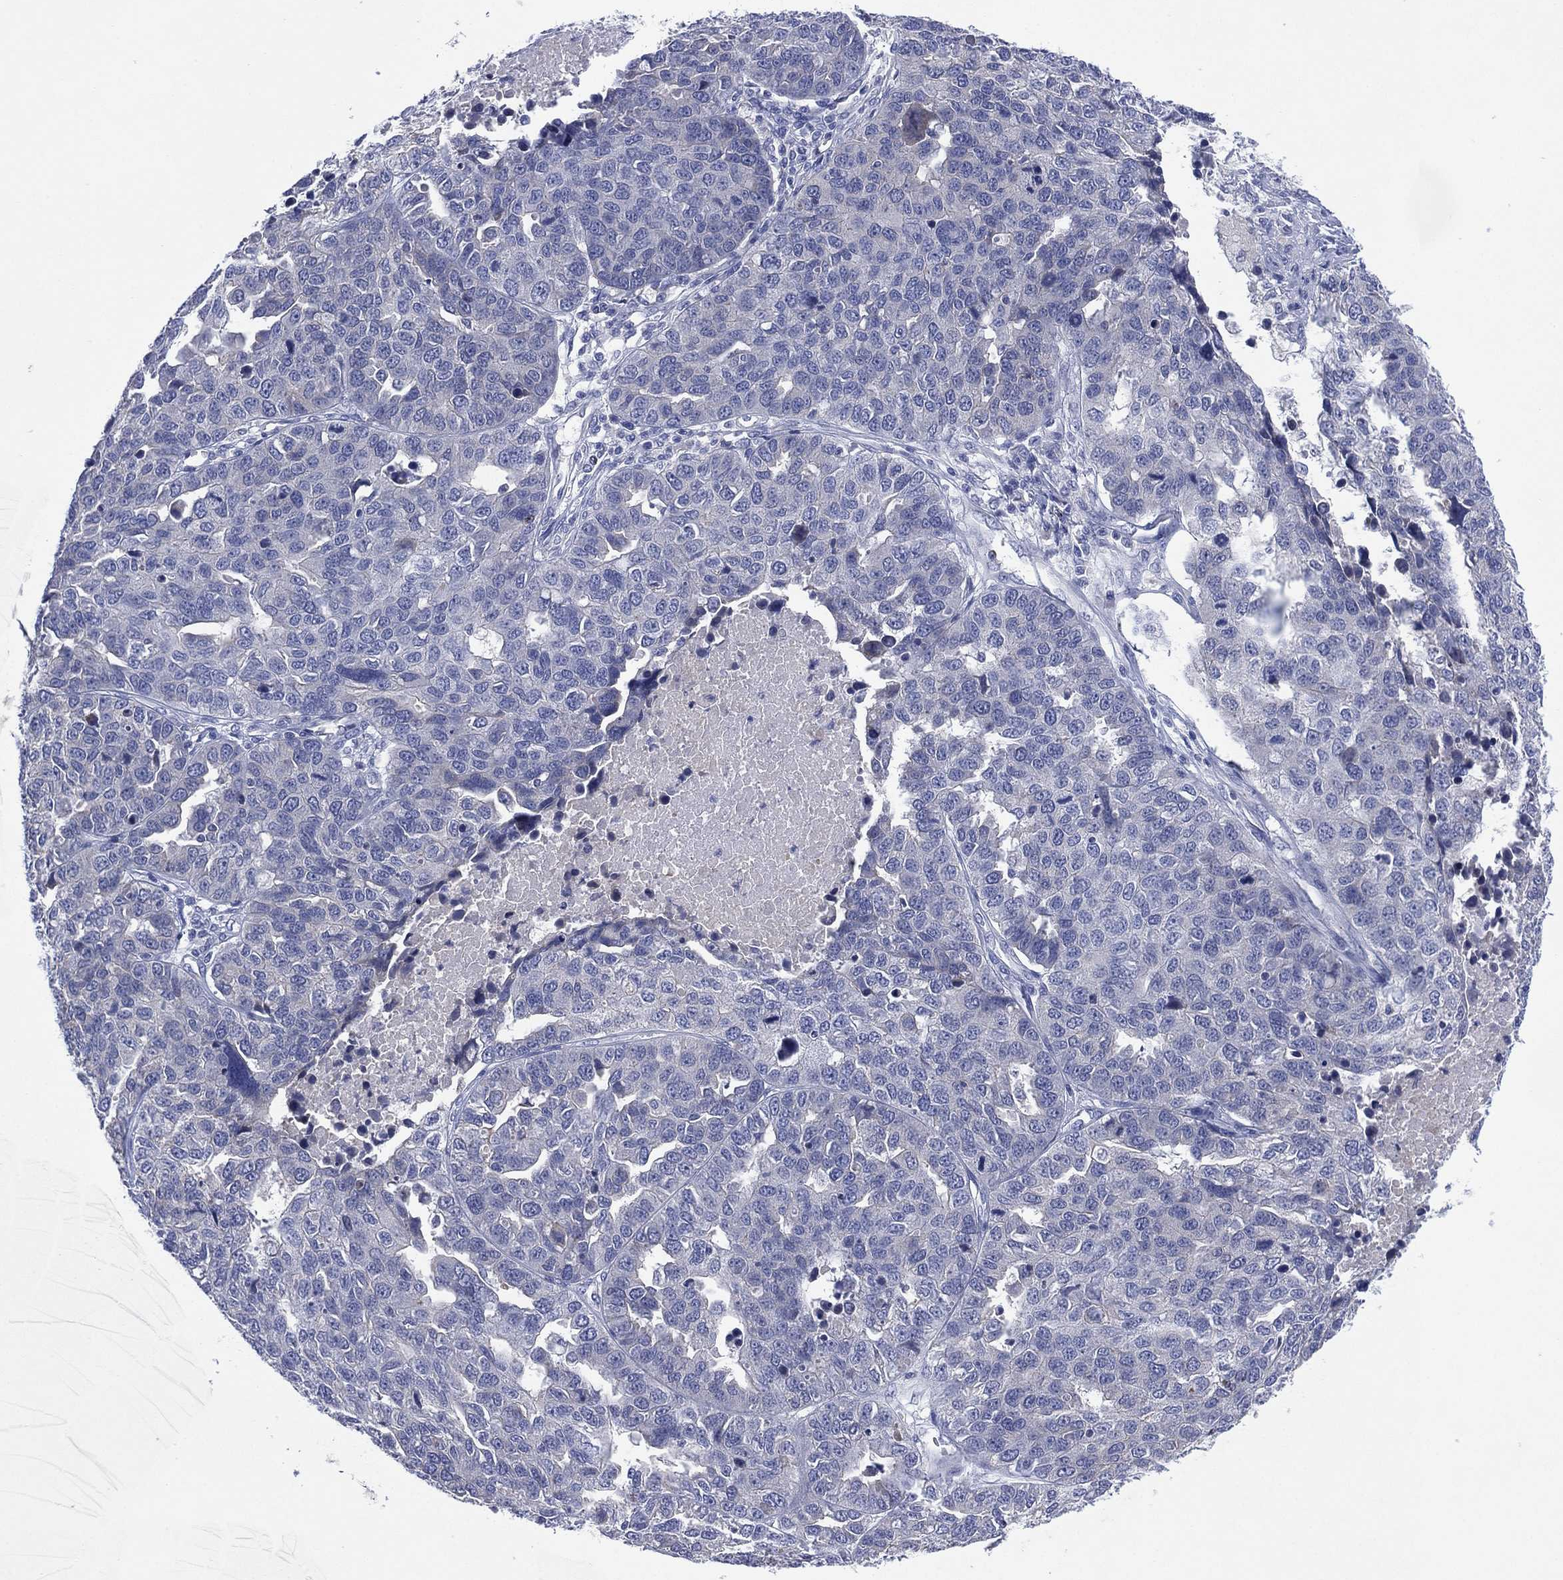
{"staining": {"intensity": "negative", "quantity": "none", "location": "none"}, "tissue": "ovarian cancer", "cell_type": "Tumor cells", "image_type": "cancer", "snomed": [{"axis": "morphology", "description": "Cystadenocarcinoma, serous, NOS"}, {"axis": "topography", "description": "Ovary"}], "caption": "An IHC micrograph of ovarian serous cystadenocarcinoma is shown. There is no staining in tumor cells of ovarian serous cystadenocarcinoma.", "gene": "CHRNA3", "patient": {"sex": "female", "age": 87}}